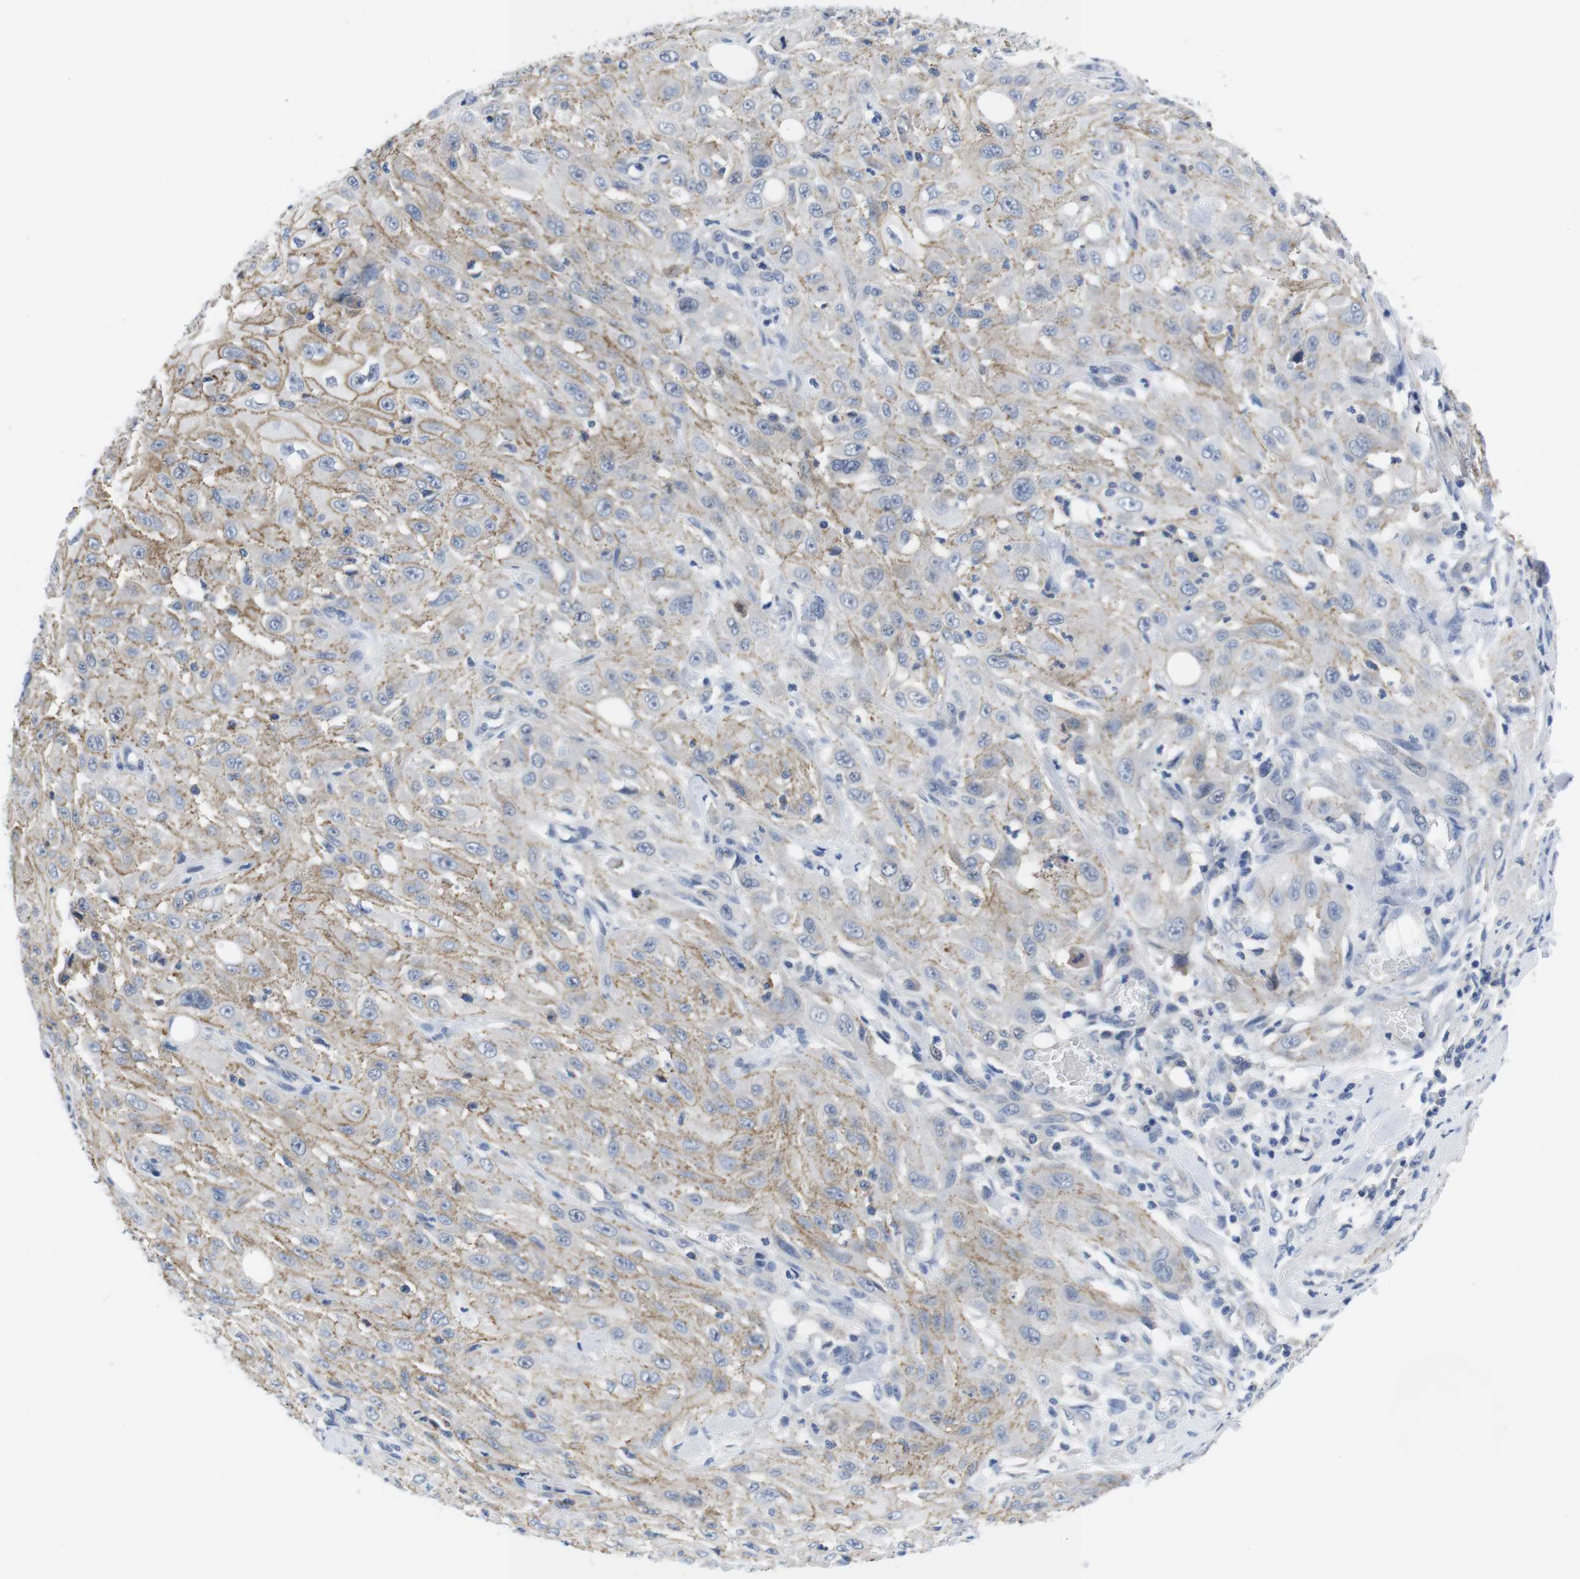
{"staining": {"intensity": "moderate", "quantity": "<25%", "location": "cytoplasmic/membranous"}, "tissue": "skin cancer", "cell_type": "Tumor cells", "image_type": "cancer", "snomed": [{"axis": "morphology", "description": "Squamous cell carcinoma, NOS"}, {"axis": "morphology", "description": "Squamous cell carcinoma, metastatic, NOS"}, {"axis": "topography", "description": "Skin"}, {"axis": "topography", "description": "Lymph node"}], "caption": "Immunohistochemistry (DAB (3,3'-diaminobenzidine)) staining of human skin cancer (metastatic squamous cell carcinoma) demonstrates moderate cytoplasmic/membranous protein positivity in about <25% of tumor cells.", "gene": "SCRIB", "patient": {"sex": "male", "age": 75}}